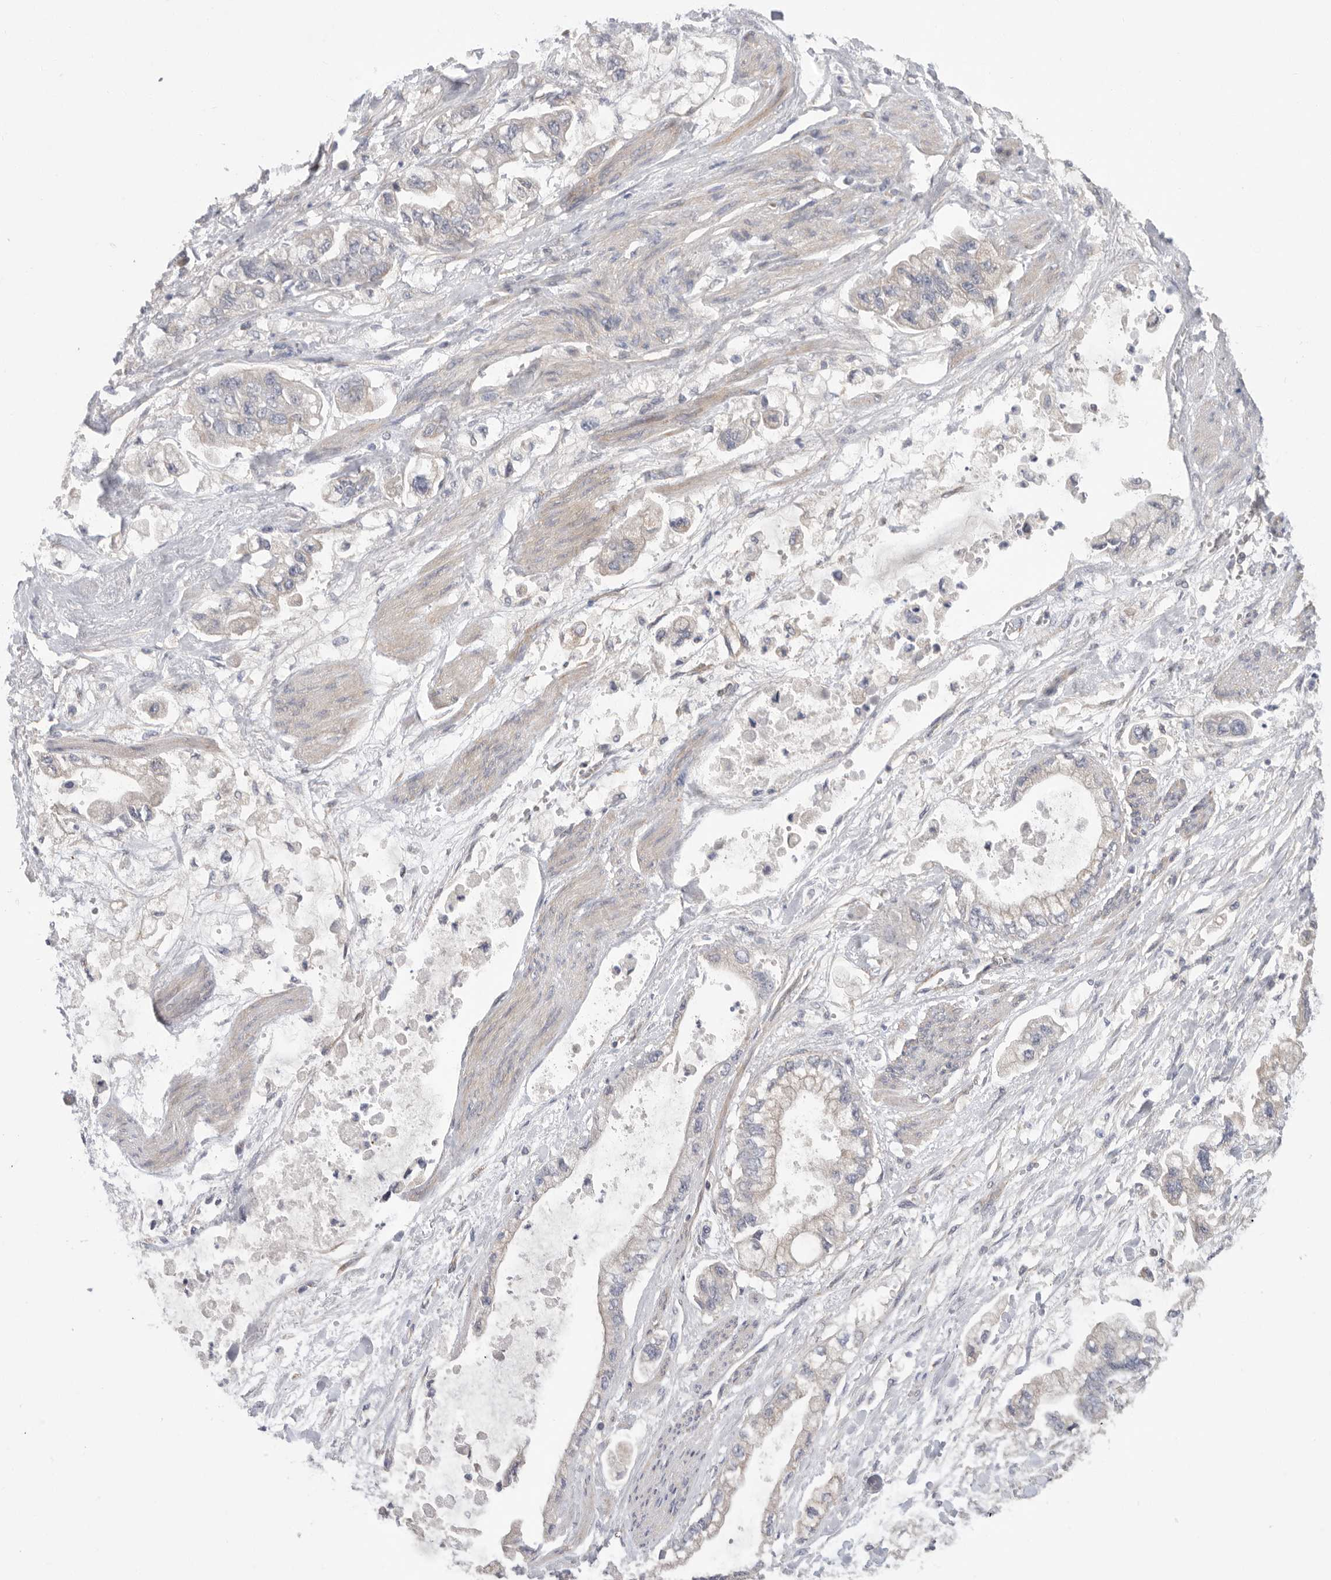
{"staining": {"intensity": "negative", "quantity": "none", "location": "none"}, "tissue": "stomach cancer", "cell_type": "Tumor cells", "image_type": "cancer", "snomed": [{"axis": "morphology", "description": "Normal tissue, NOS"}, {"axis": "morphology", "description": "Adenocarcinoma, NOS"}, {"axis": "topography", "description": "Stomach"}], "caption": "Tumor cells show no significant expression in stomach cancer (adenocarcinoma). (Stains: DAB immunohistochemistry with hematoxylin counter stain, Microscopy: brightfield microscopy at high magnification).", "gene": "MTFR1L", "patient": {"sex": "male", "age": 62}}